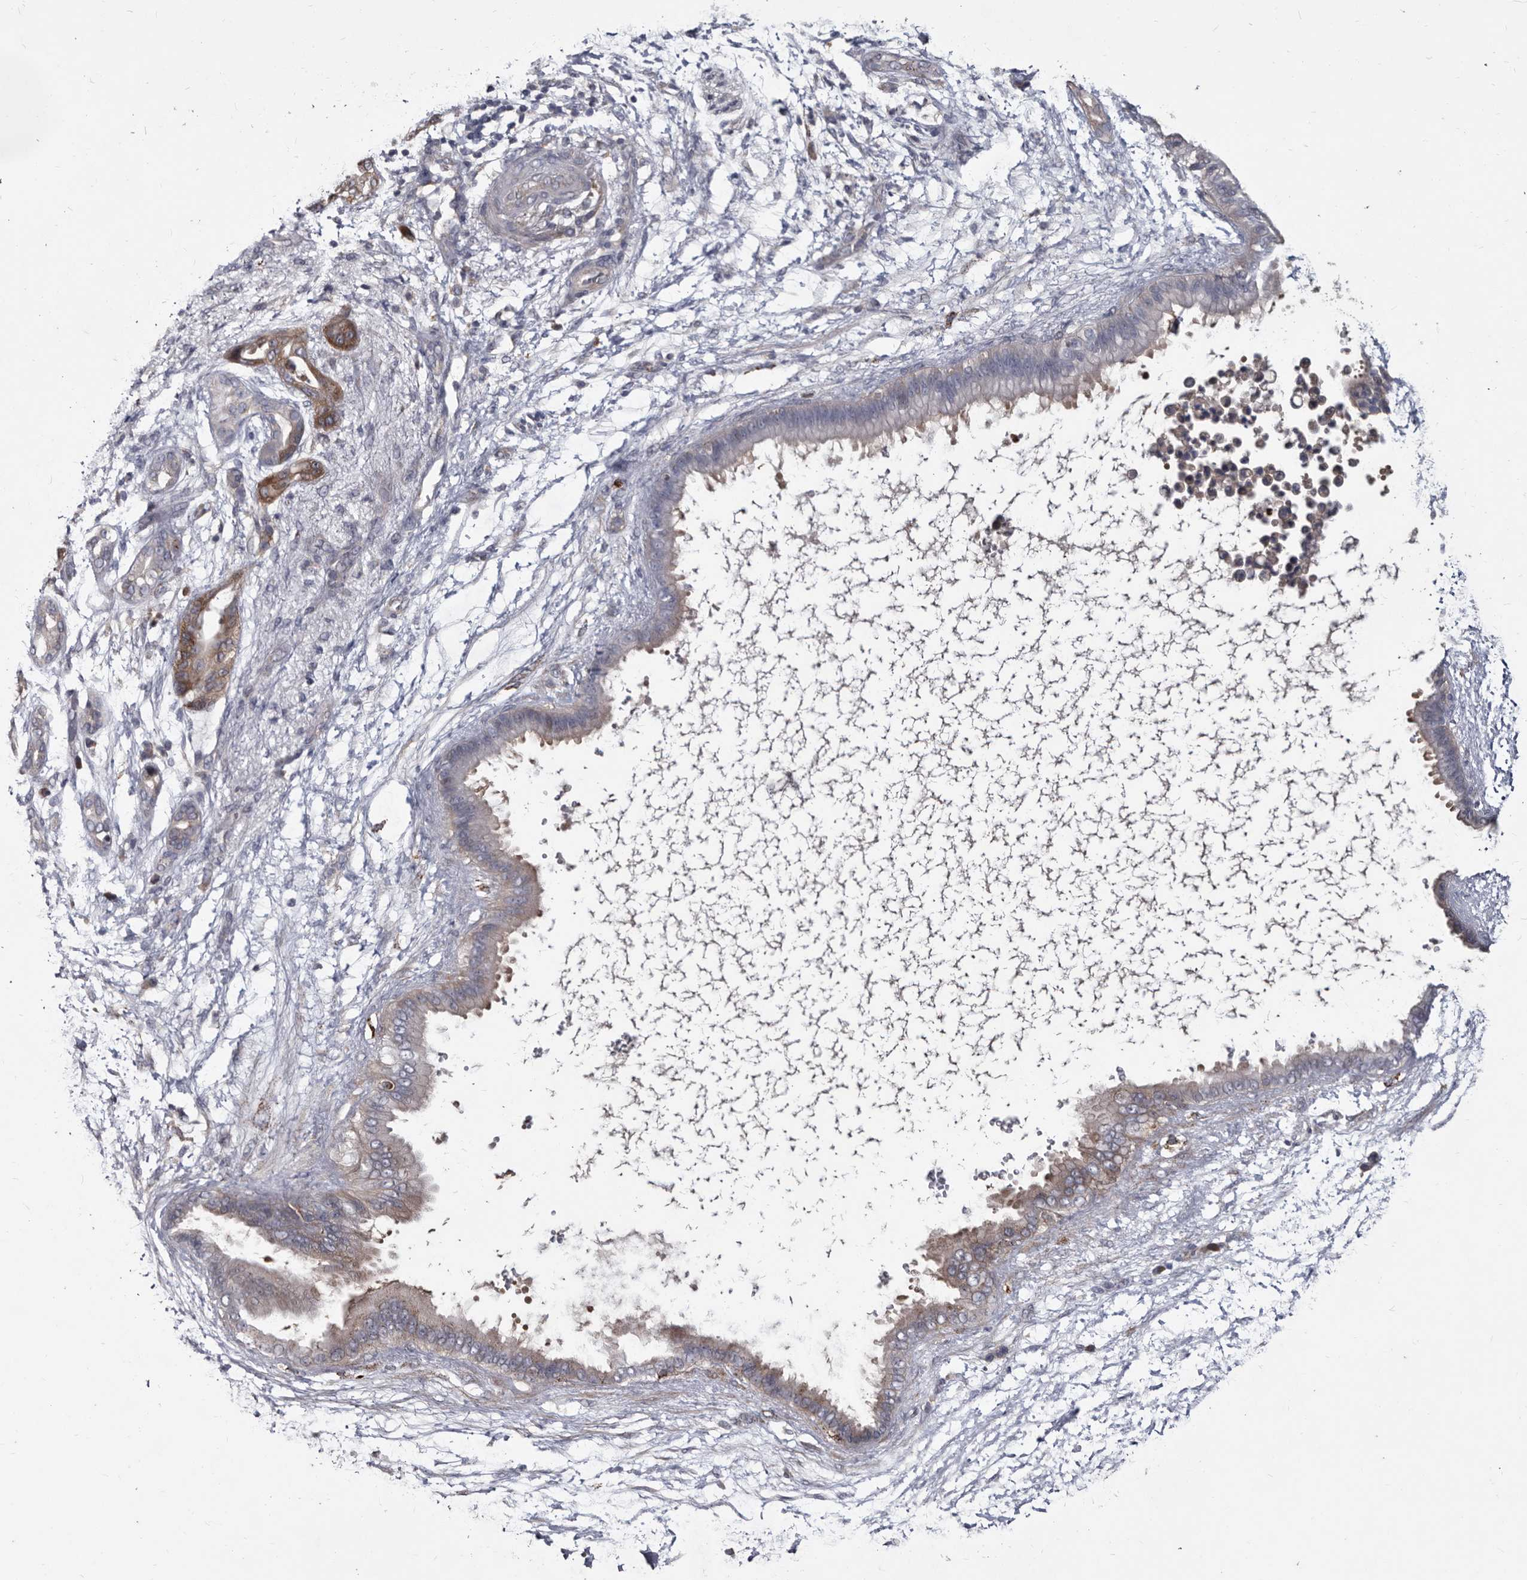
{"staining": {"intensity": "moderate", "quantity": "<25%", "location": "cytoplasmic/membranous"}, "tissue": "pancreatic cancer", "cell_type": "Tumor cells", "image_type": "cancer", "snomed": [{"axis": "morphology", "description": "Adenocarcinoma, NOS"}, {"axis": "topography", "description": "Pancreas"}], "caption": "Approximately <25% of tumor cells in adenocarcinoma (pancreatic) show moderate cytoplasmic/membranous protein staining as visualized by brown immunohistochemical staining.", "gene": "ABCF2", "patient": {"sex": "male", "age": 59}}